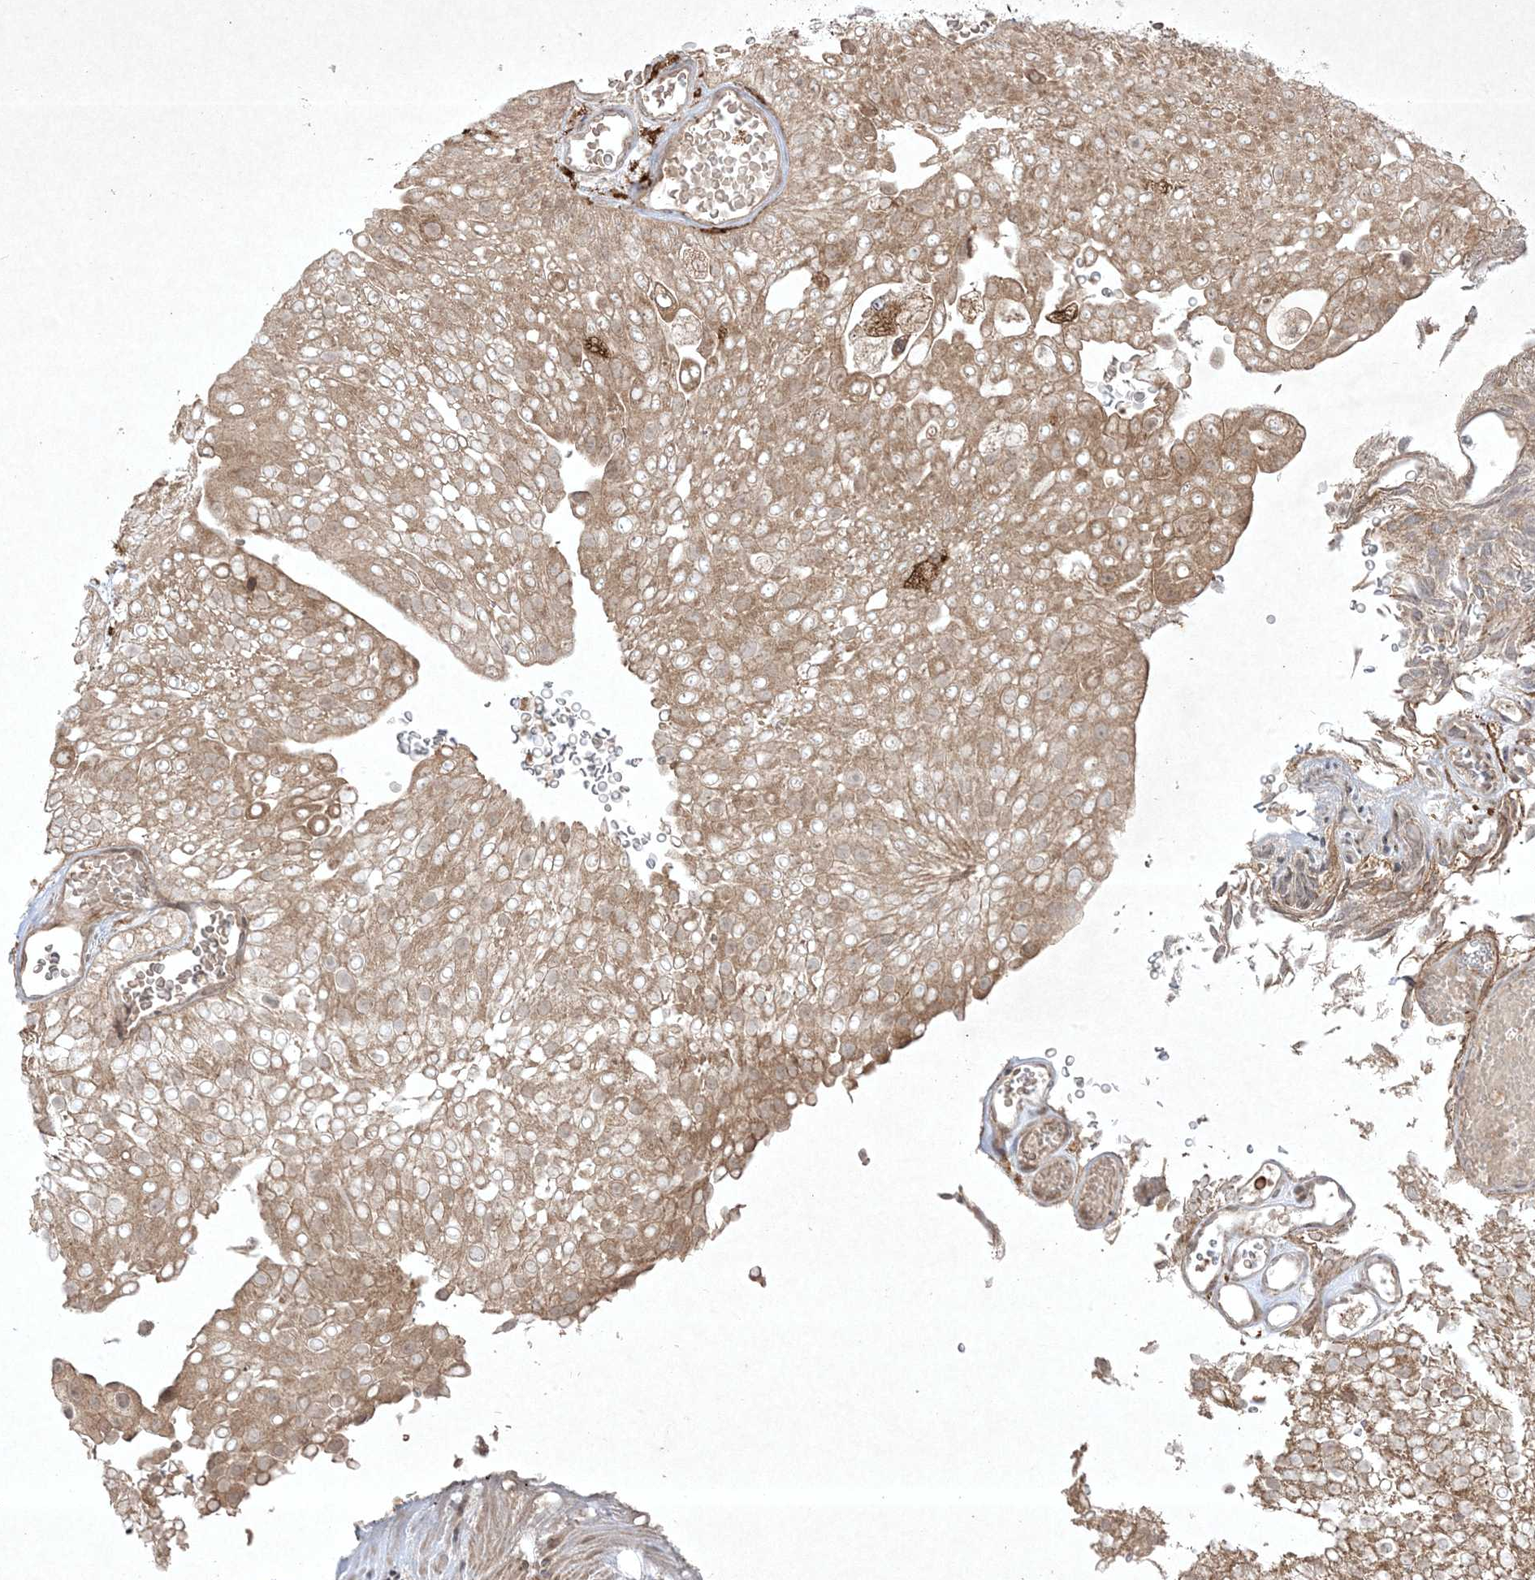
{"staining": {"intensity": "moderate", "quantity": ">75%", "location": "cytoplasmic/membranous"}, "tissue": "urothelial cancer", "cell_type": "Tumor cells", "image_type": "cancer", "snomed": [{"axis": "morphology", "description": "Urothelial carcinoma, Low grade"}, {"axis": "topography", "description": "Urinary bladder"}], "caption": "An immunohistochemistry (IHC) photomicrograph of neoplastic tissue is shown. Protein staining in brown highlights moderate cytoplasmic/membranous positivity in urothelial cancer within tumor cells.", "gene": "PTK6", "patient": {"sex": "male", "age": 78}}